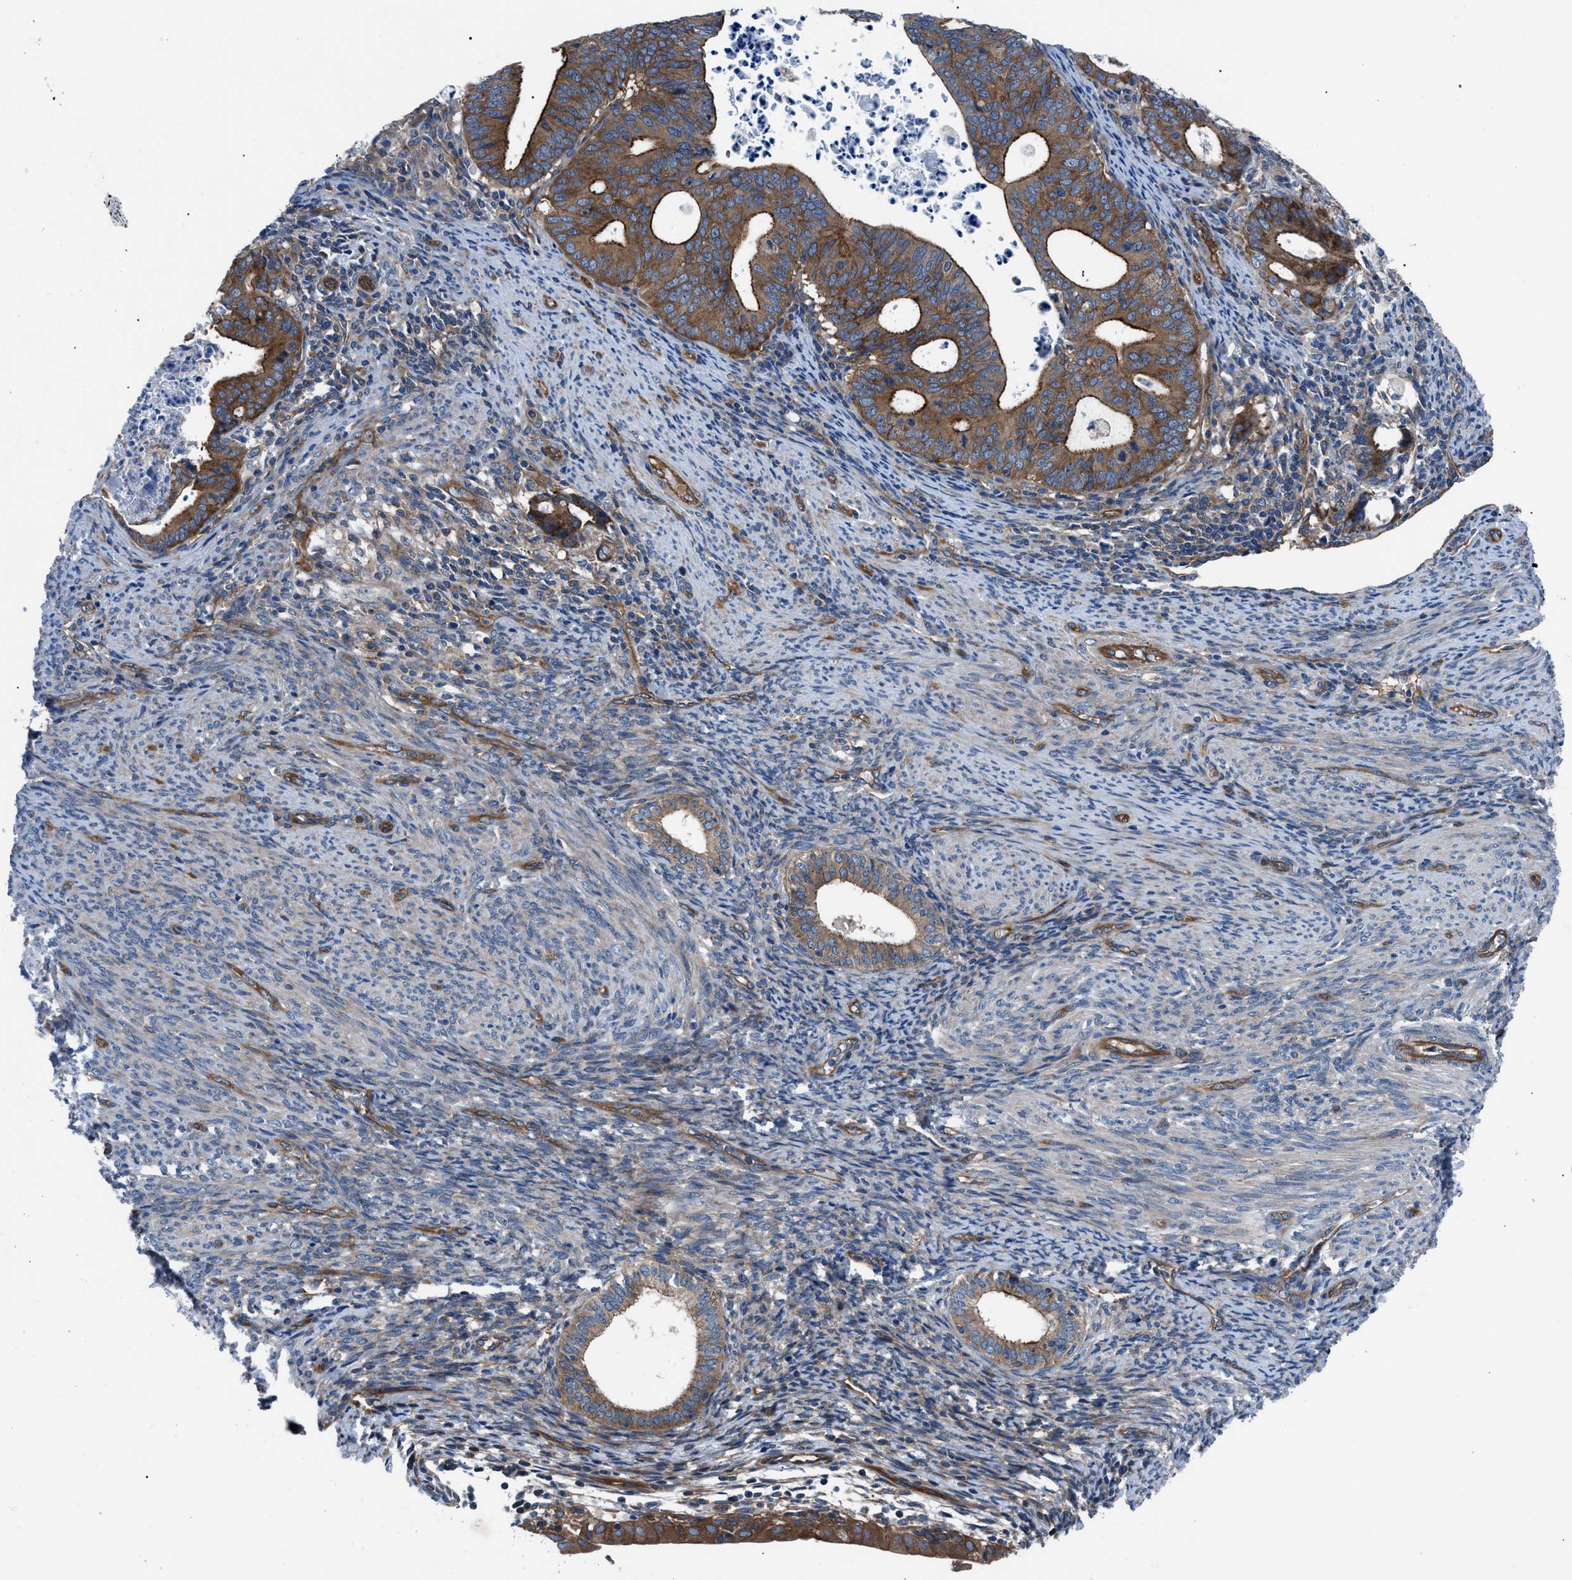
{"staining": {"intensity": "strong", "quantity": ">75%", "location": "cytoplasmic/membranous"}, "tissue": "endometrial cancer", "cell_type": "Tumor cells", "image_type": "cancer", "snomed": [{"axis": "morphology", "description": "Adenocarcinoma, NOS"}, {"axis": "topography", "description": "Uterus"}], "caption": "Strong cytoplasmic/membranous staining for a protein is identified in approximately >75% of tumor cells of endometrial adenocarcinoma using immunohistochemistry (IHC).", "gene": "TRIP4", "patient": {"sex": "female", "age": 83}}